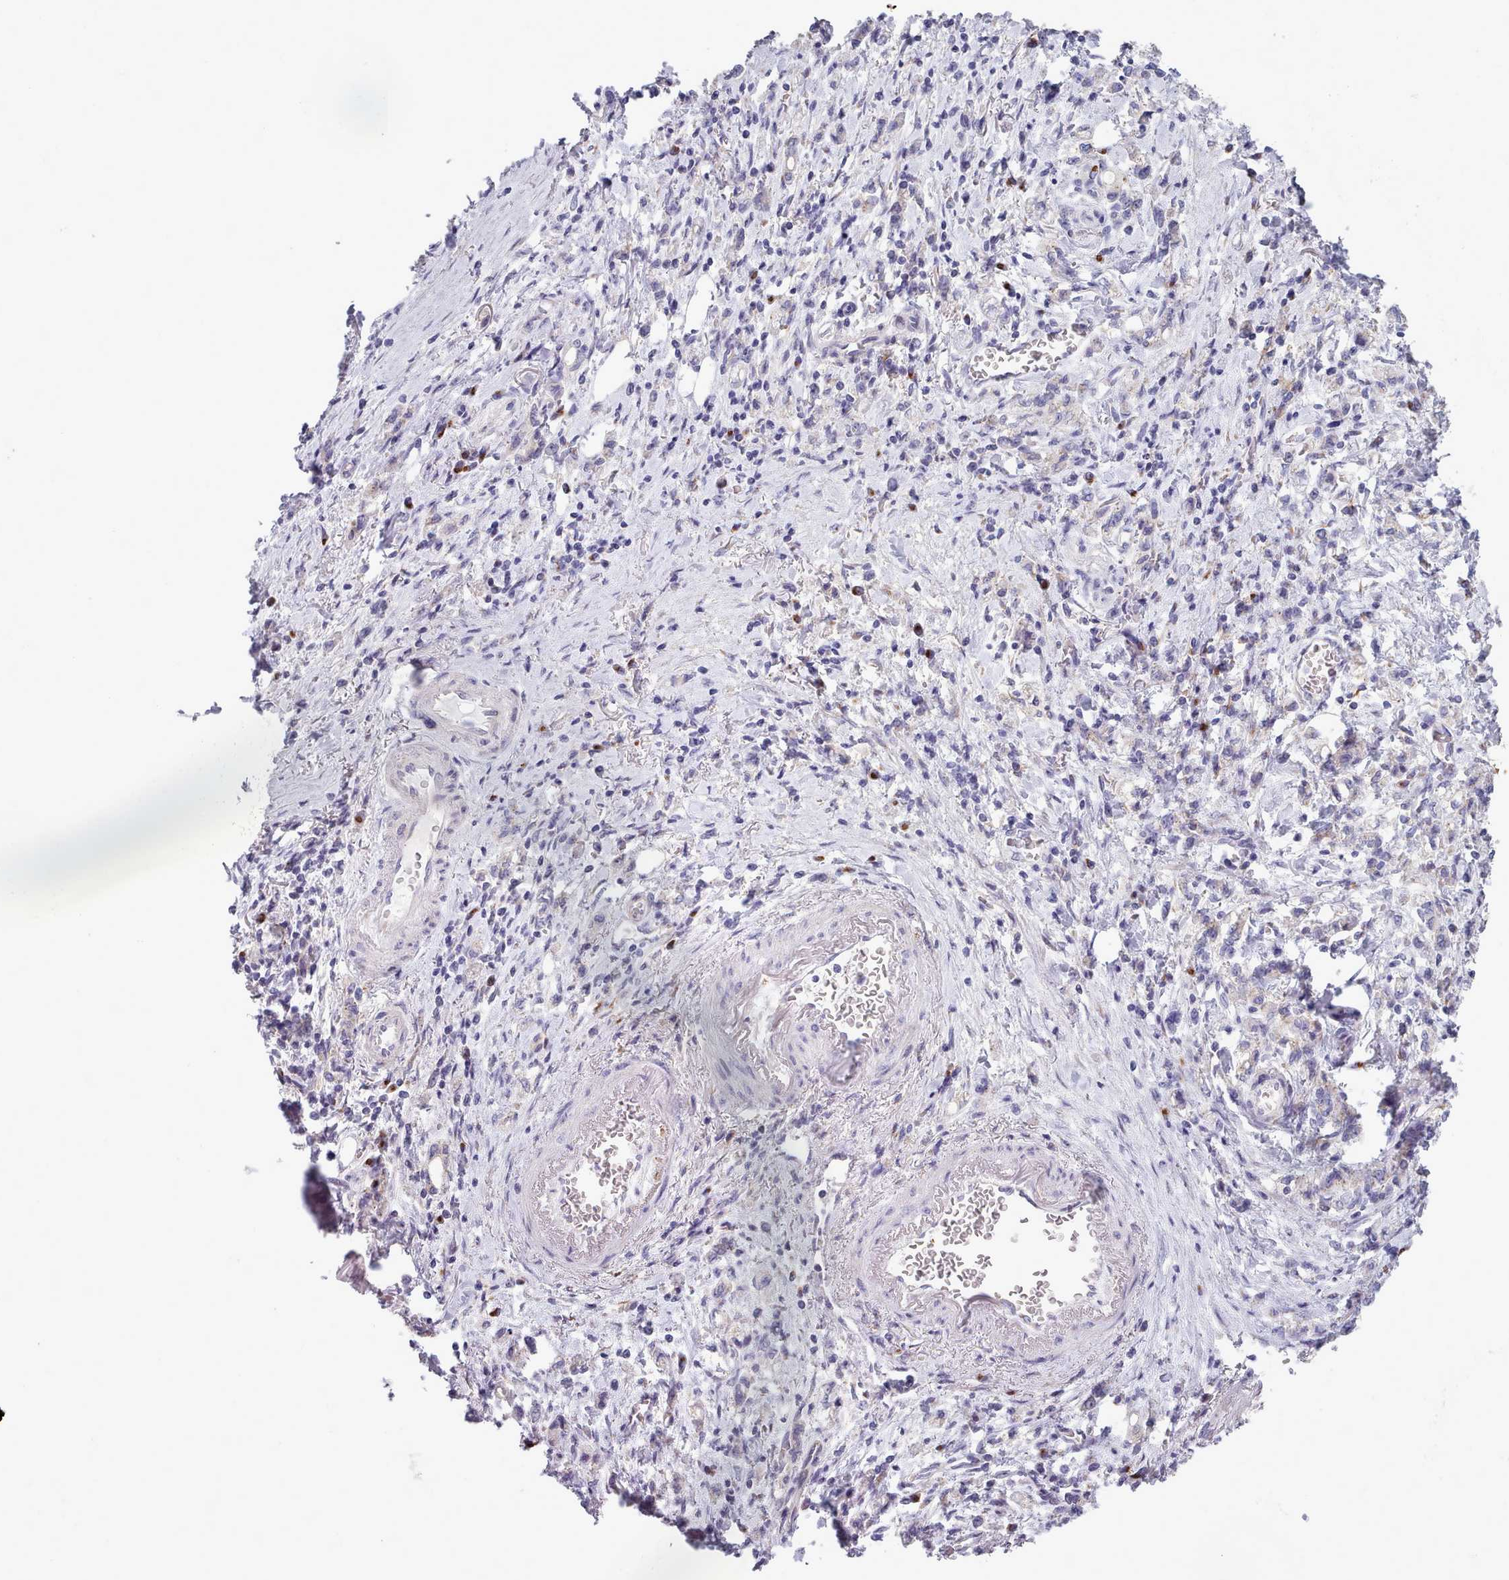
{"staining": {"intensity": "negative", "quantity": "none", "location": "none"}, "tissue": "stomach cancer", "cell_type": "Tumor cells", "image_type": "cancer", "snomed": [{"axis": "morphology", "description": "Adenocarcinoma, NOS"}, {"axis": "topography", "description": "Stomach"}], "caption": "High power microscopy image of an immunohistochemistry histopathology image of adenocarcinoma (stomach), revealing no significant positivity in tumor cells. (Brightfield microscopy of DAB (3,3'-diaminobenzidine) immunohistochemistry at high magnification).", "gene": "MYRFL", "patient": {"sex": "male", "age": 77}}